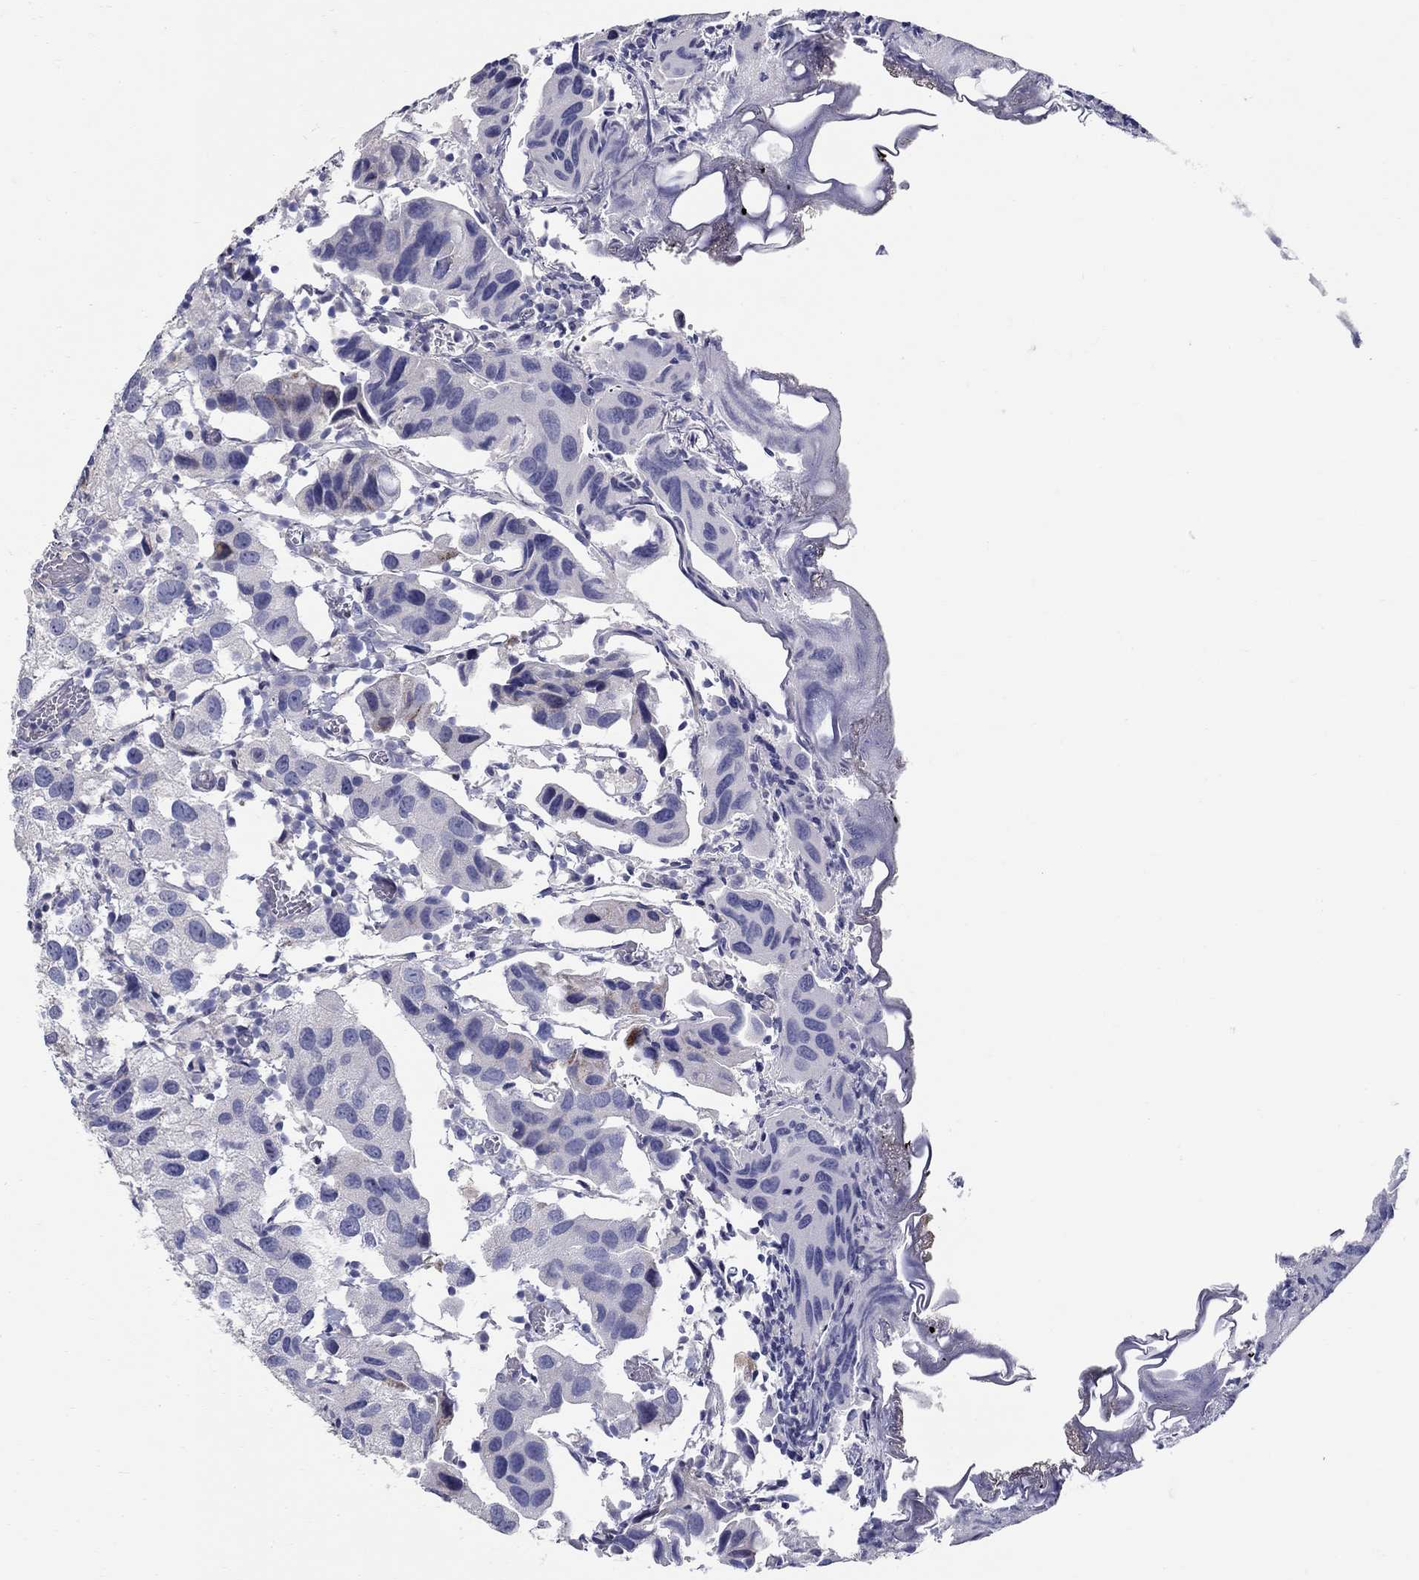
{"staining": {"intensity": "negative", "quantity": "none", "location": "none"}, "tissue": "urothelial cancer", "cell_type": "Tumor cells", "image_type": "cancer", "snomed": [{"axis": "morphology", "description": "Urothelial carcinoma, High grade"}, {"axis": "topography", "description": "Urinary bladder"}], "caption": "Immunohistochemistry (IHC) photomicrograph of neoplastic tissue: human high-grade urothelial carcinoma stained with DAB (3,3'-diaminobenzidine) displays no significant protein staining in tumor cells.", "gene": "HMX2", "patient": {"sex": "male", "age": 79}}